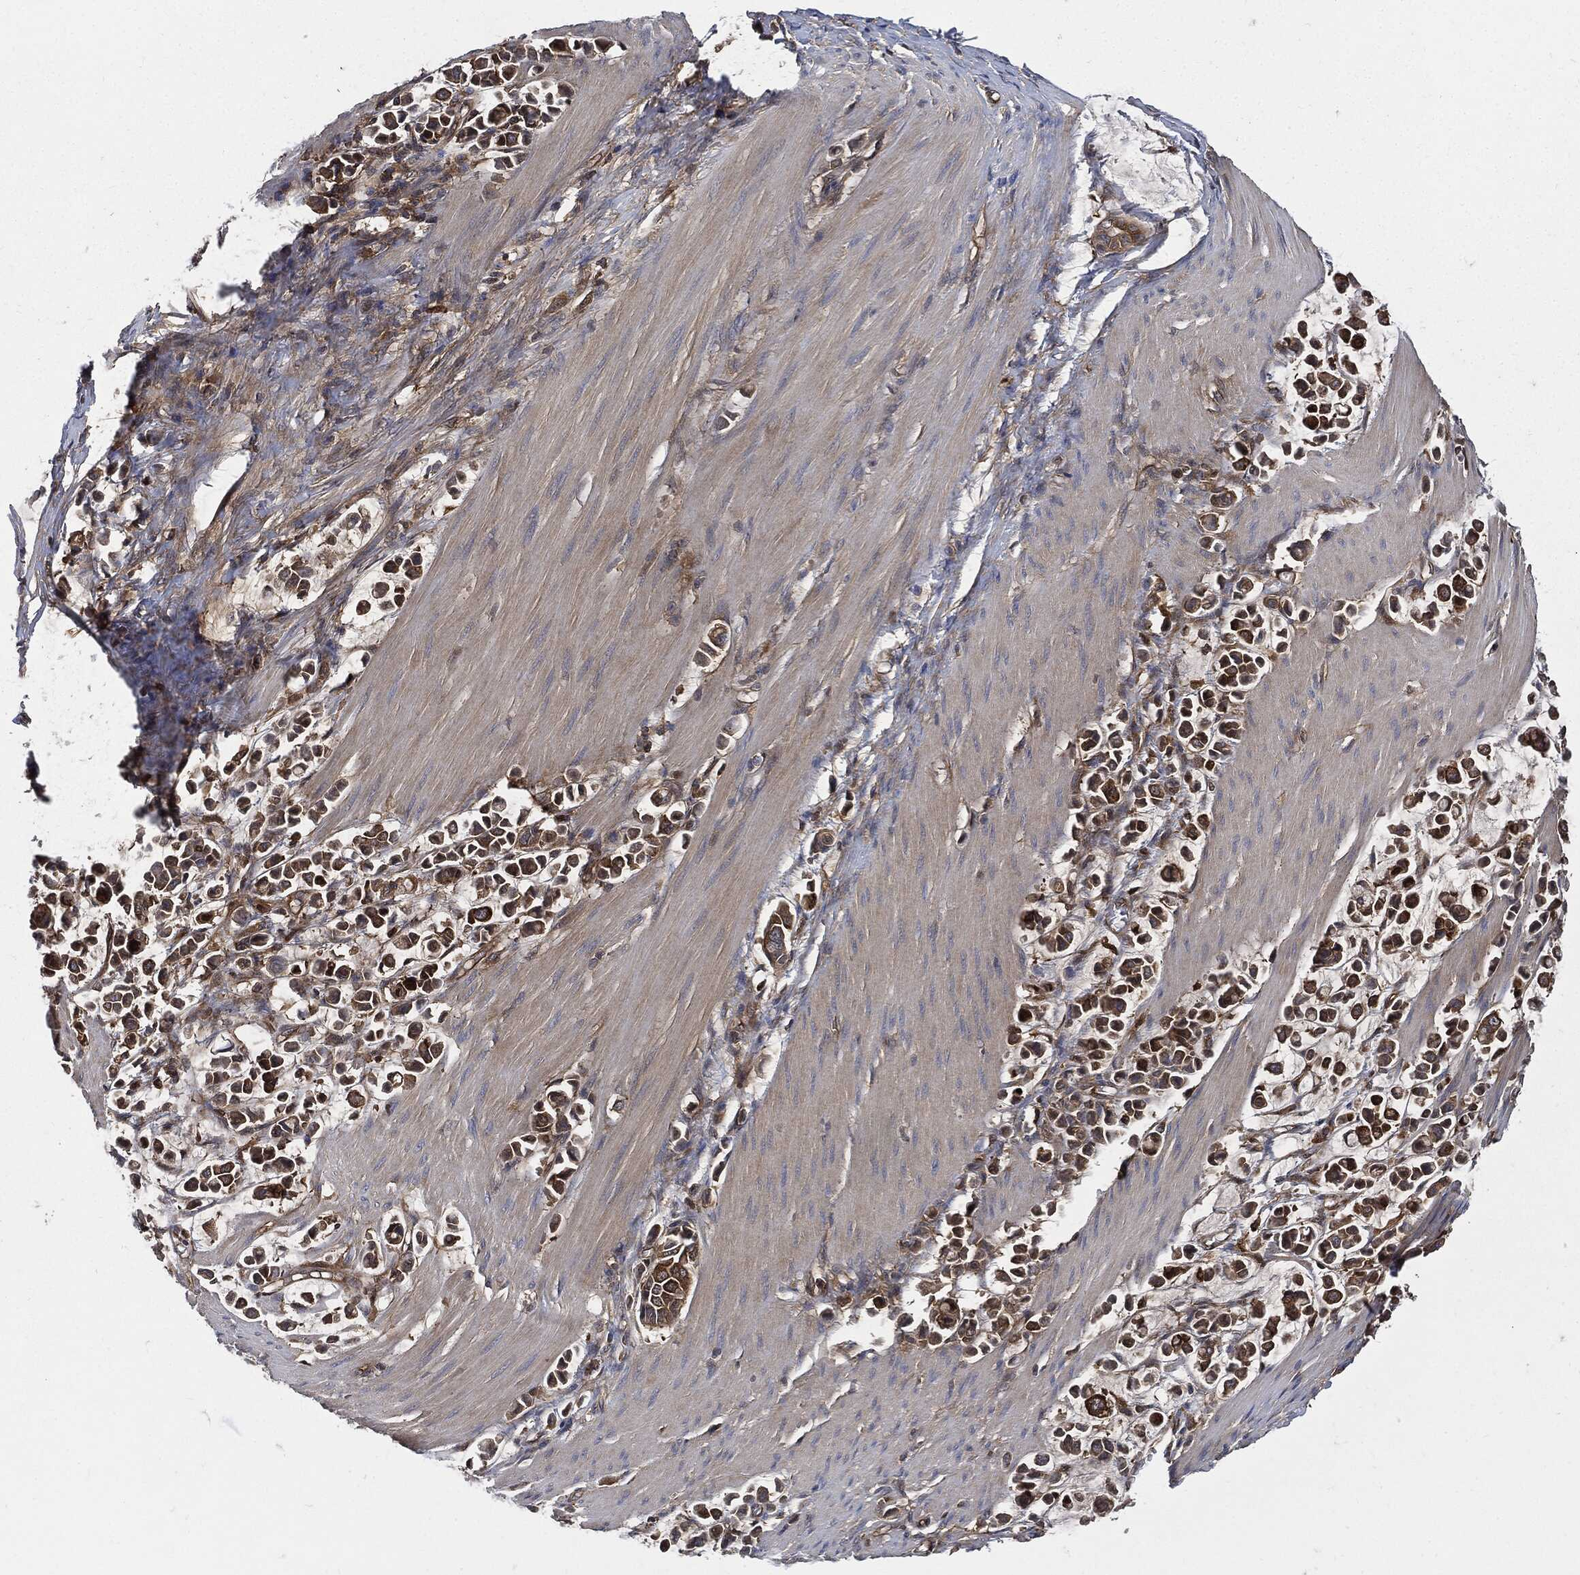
{"staining": {"intensity": "moderate", "quantity": ">75%", "location": "cytoplasmic/membranous"}, "tissue": "stomach cancer", "cell_type": "Tumor cells", "image_type": "cancer", "snomed": [{"axis": "morphology", "description": "Adenocarcinoma, NOS"}, {"axis": "topography", "description": "Stomach"}], "caption": "Moderate cytoplasmic/membranous expression is identified in approximately >75% of tumor cells in adenocarcinoma (stomach). Immunohistochemistry (ihc) stains the protein of interest in brown and the nuclei are stained blue.", "gene": "XPNPEP1", "patient": {"sex": "male", "age": 82}}